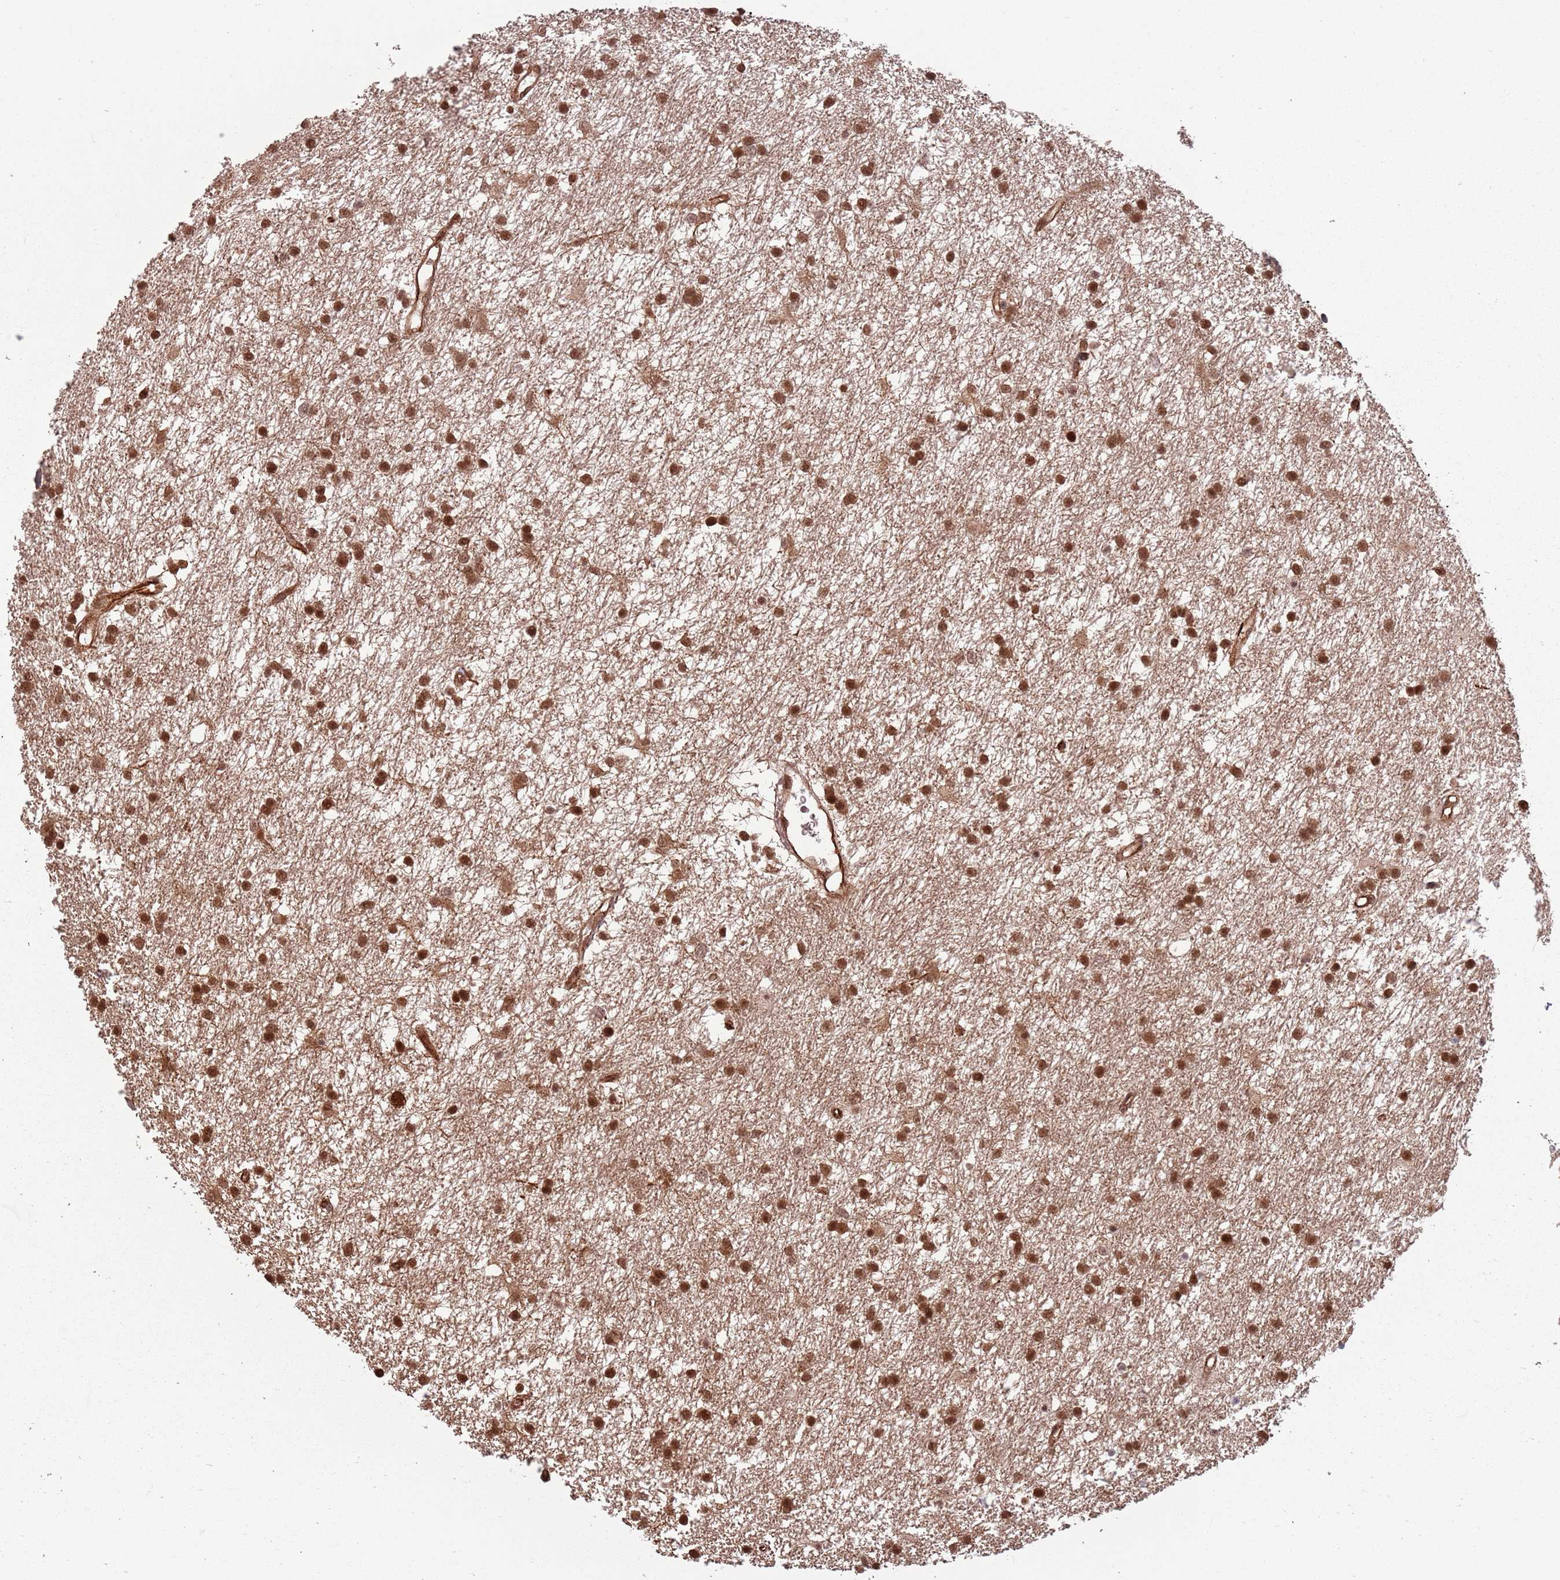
{"staining": {"intensity": "strong", "quantity": ">75%", "location": "cytoplasmic/membranous,nuclear"}, "tissue": "glioma", "cell_type": "Tumor cells", "image_type": "cancer", "snomed": [{"axis": "morphology", "description": "Glioma, malignant, High grade"}, {"axis": "topography", "description": "Brain"}], "caption": "IHC of human malignant glioma (high-grade) exhibits high levels of strong cytoplasmic/membranous and nuclear positivity in approximately >75% of tumor cells.", "gene": "ADAMTS3", "patient": {"sex": "male", "age": 77}}